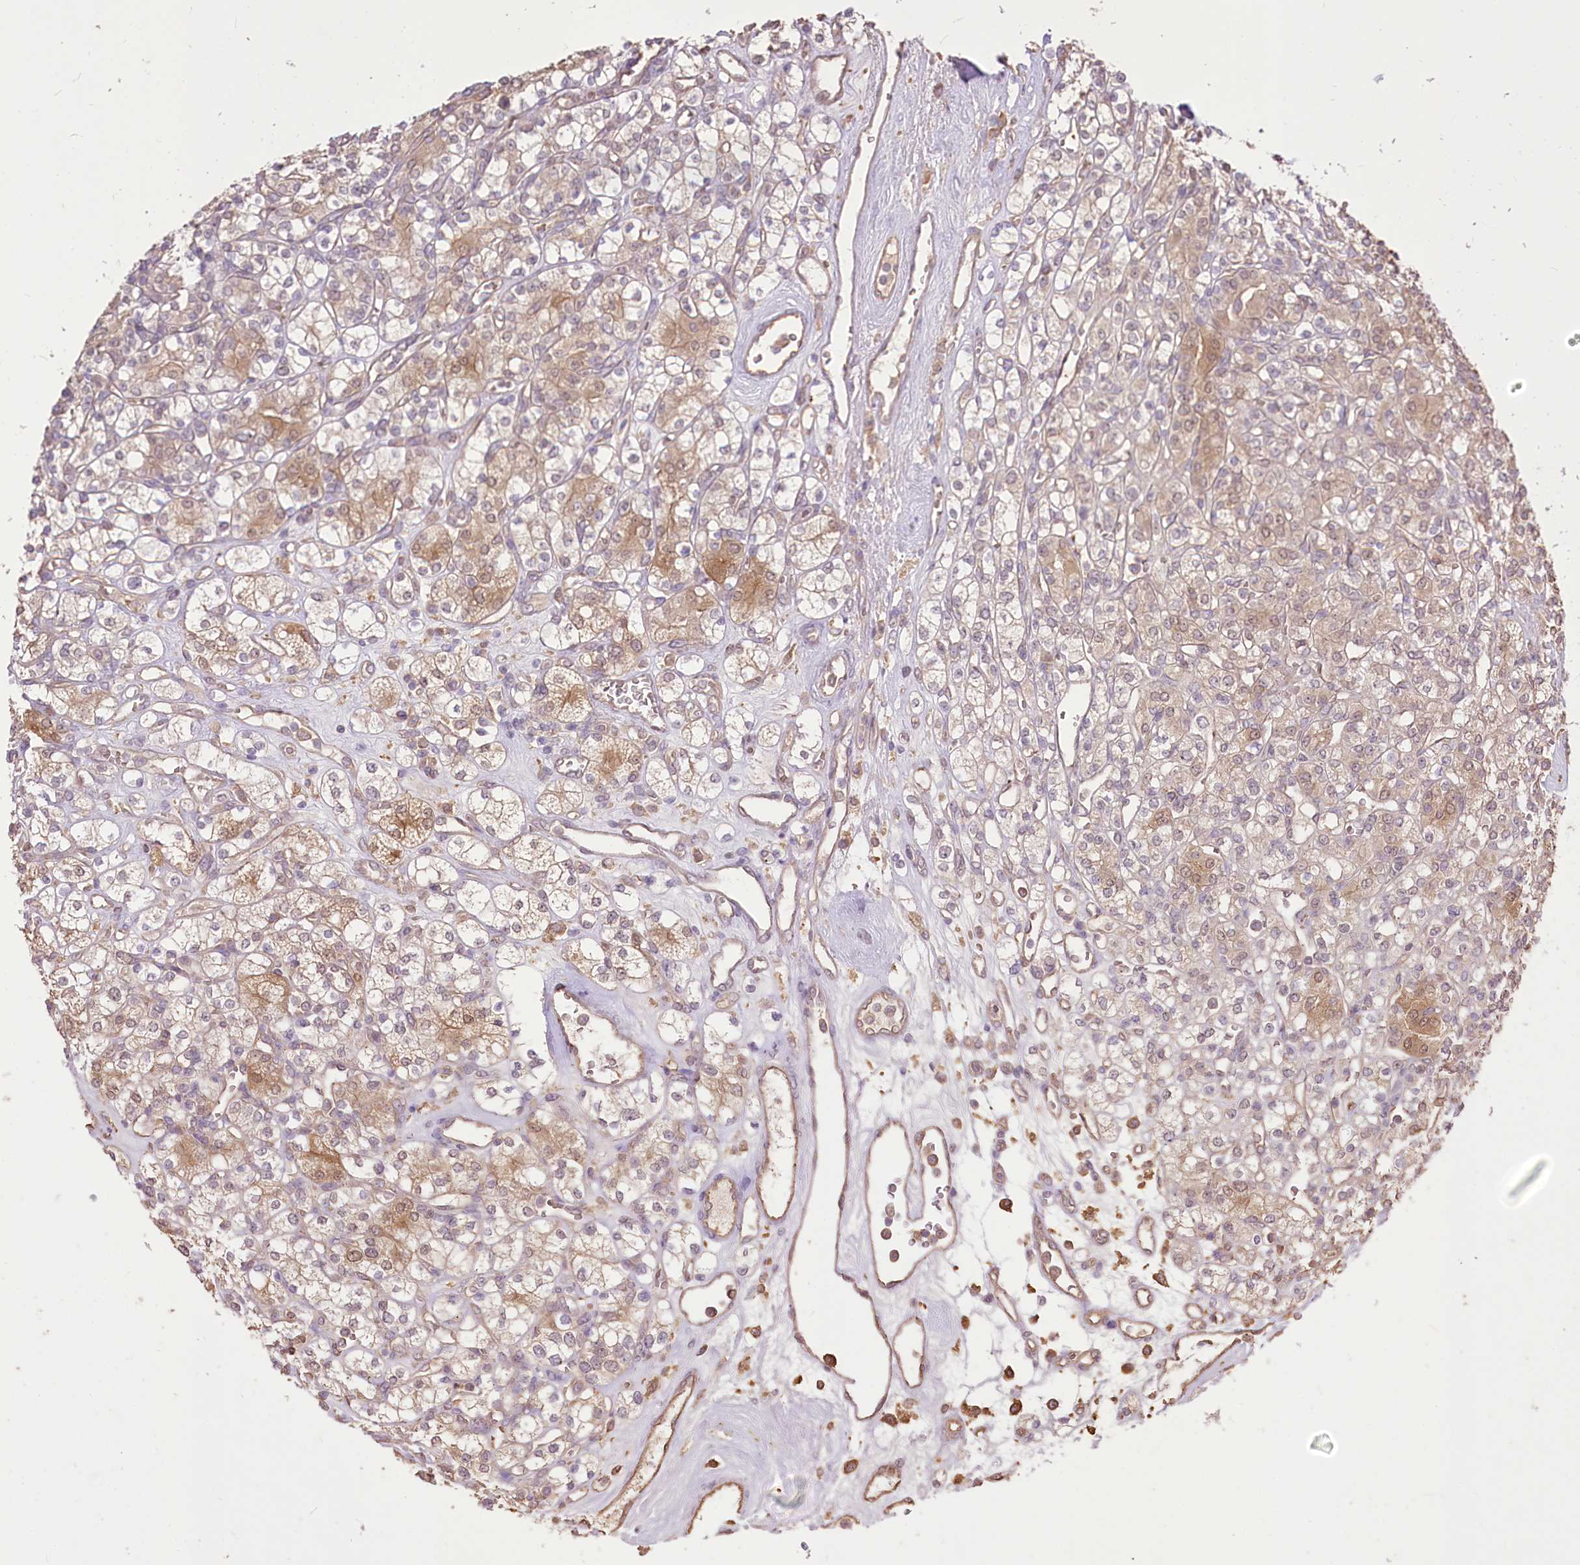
{"staining": {"intensity": "moderate", "quantity": "25%-75%", "location": "cytoplasmic/membranous"}, "tissue": "renal cancer", "cell_type": "Tumor cells", "image_type": "cancer", "snomed": [{"axis": "morphology", "description": "Adenocarcinoma, NOS"}, {"axis": "topography", "description": "Kidney"}], "caption": "Immunohistochemical staining of renal adenocarcinoma reveals moderate cytoplasmic/membranous protein staining in approximately 25%-75% of tumor cells.", "gene": "R3HDM2", "patient": {"sex": "male", "age": 77}}